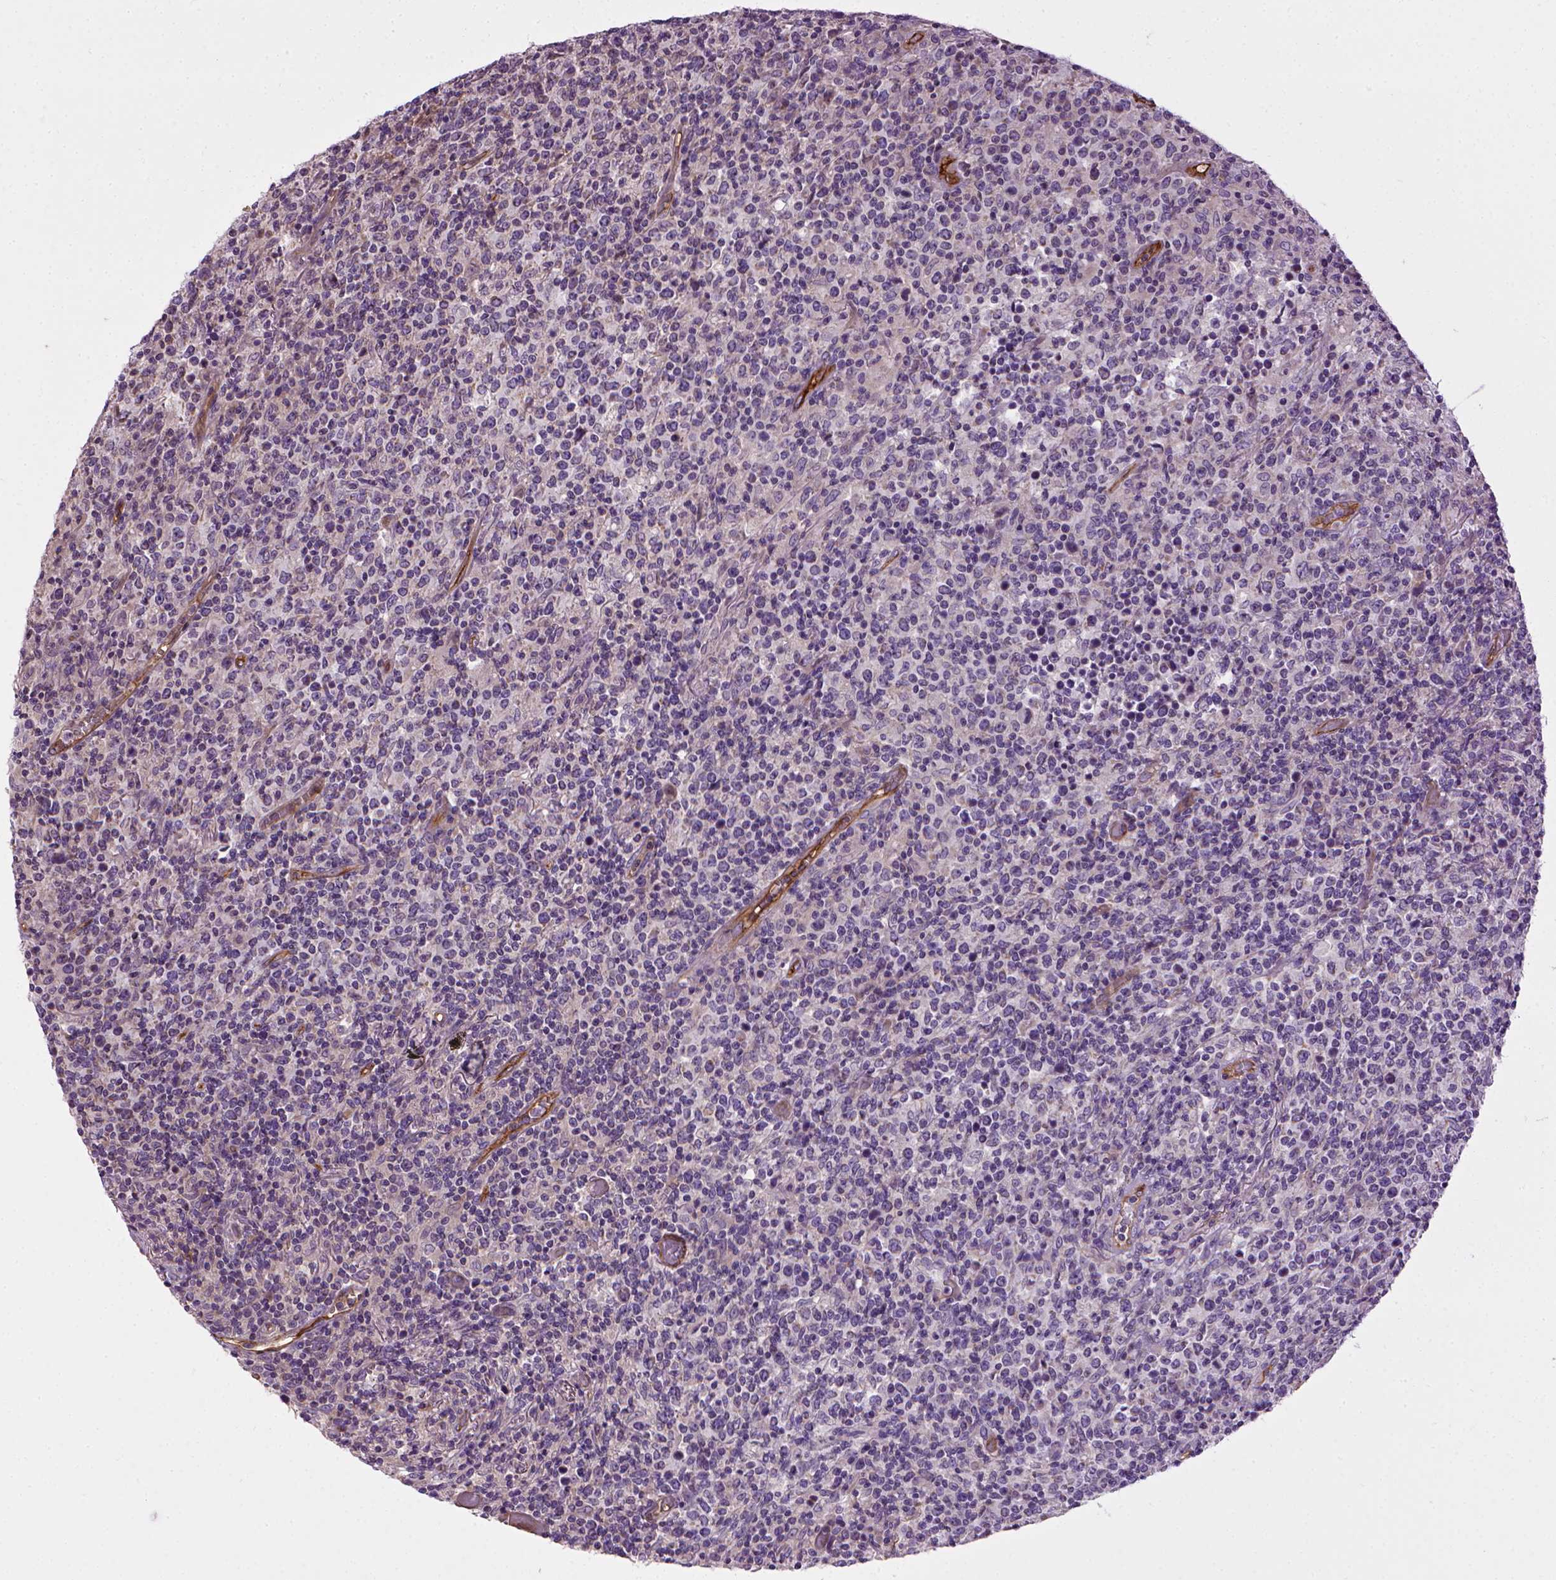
{"staining": {"intensity": "negative", "quantity": "none", "location": "none"}, "tissue": "lymphoma", "cell_type": "Tumor cells", "image_type": "cancer", "snomed": [{"axis": "morphology", "description": "Malignant lymphoma, non-Hodgkin's type, High grade"}, {"axis": "topography", "description": "Lung"}], "caption": "A high-resolution image shows immunohistochemistry staining of lymphoma, which displays no significant positivity in tumor cells. Nuclei are stained in blue.", "gene": "ENG", "patient": {"sex": "male", "age": 79}}